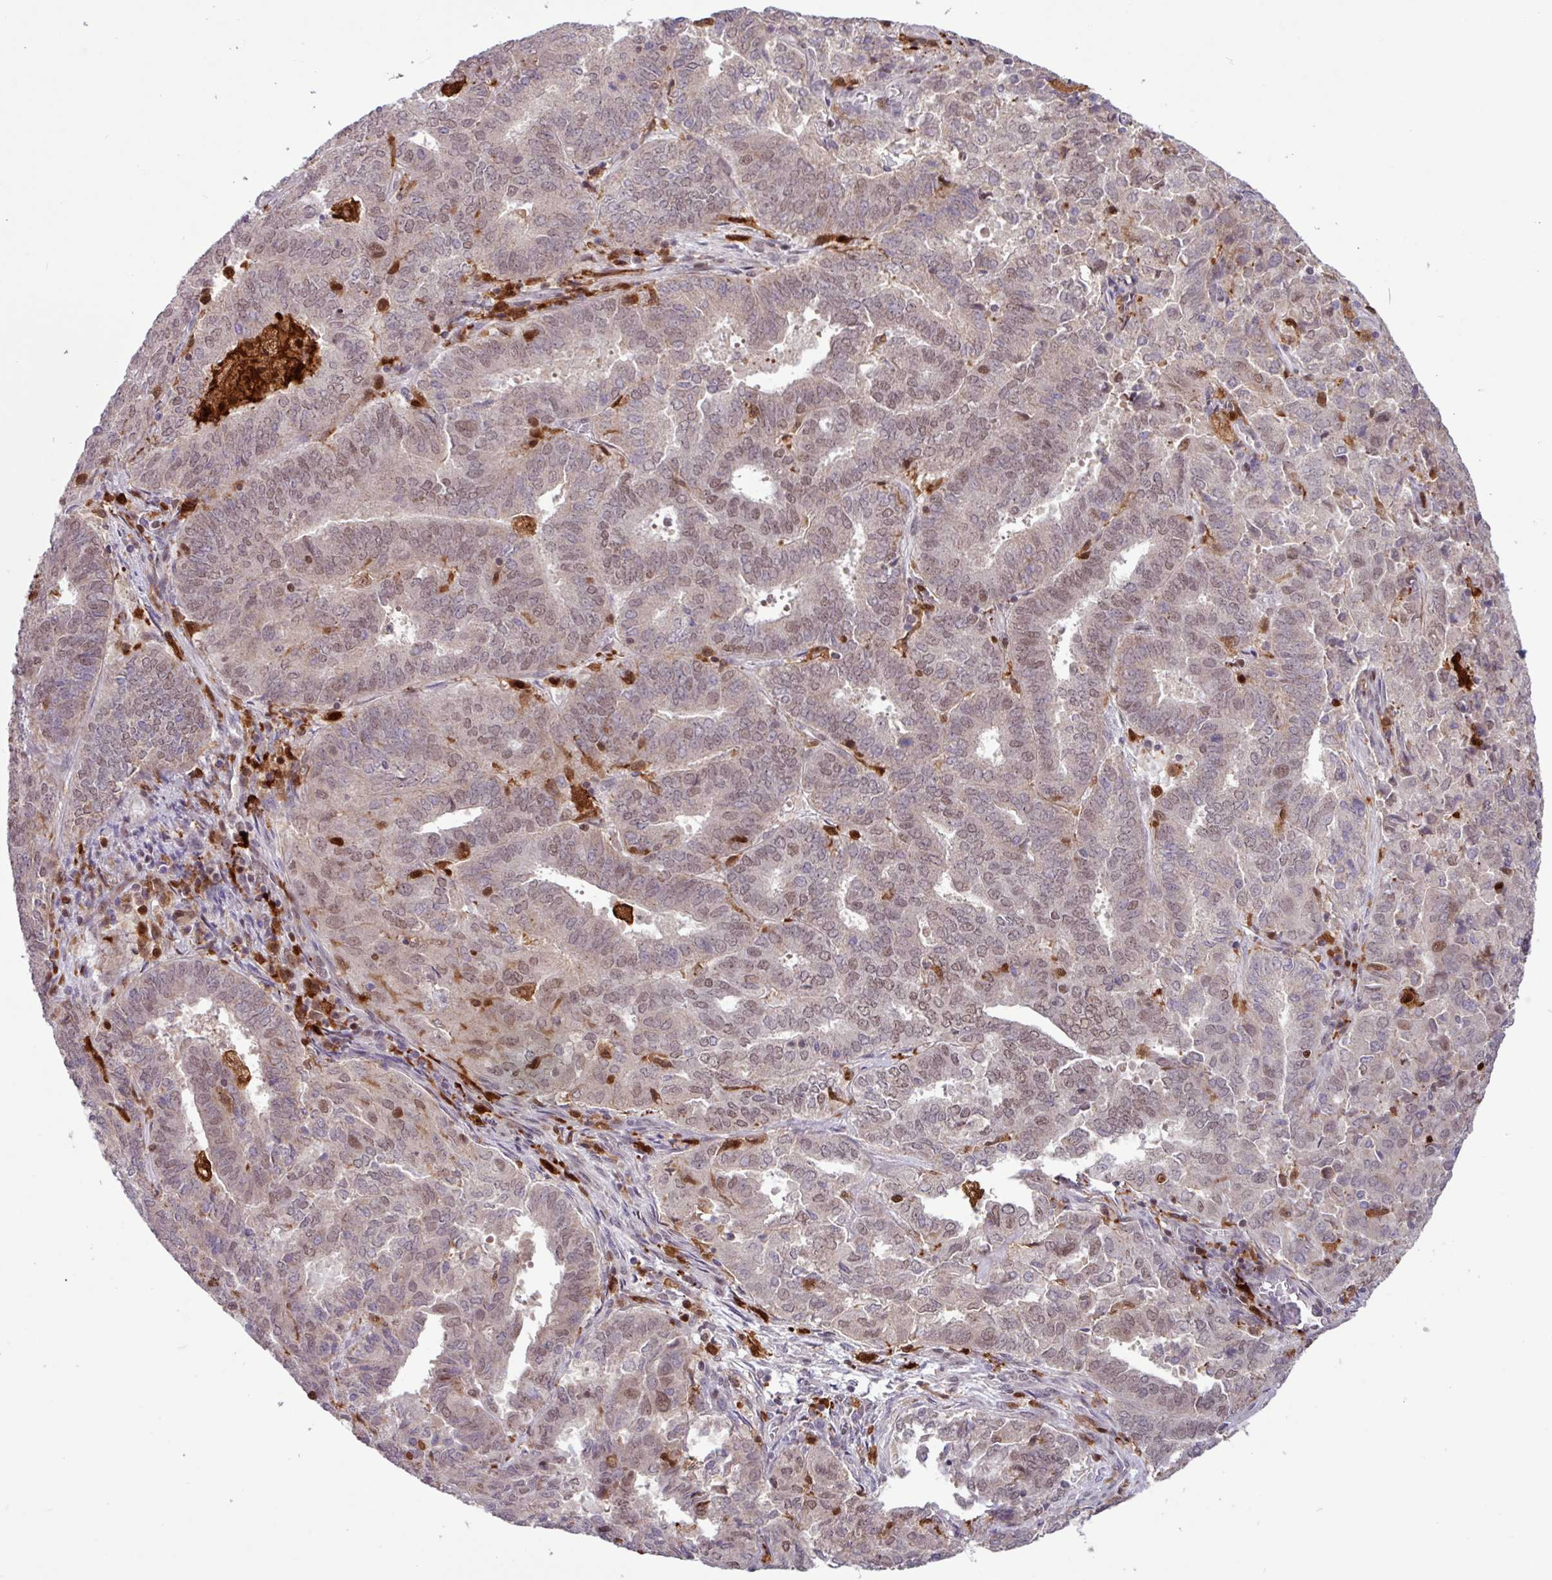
{"staining": {"intensity": "weak", "quantity": "25%-75%", "location": "nuclear"}, "tissue": "endometrial cancer", "cell_type": "Tumor cells", "image_type": "cancer", "snomed": [{"axis": "morphology", "description": "Adenocarcinoma, NOS"}, {"axis": "topography", "description": "Endometrium"}], "caption": "About 25%-75% of tumor cells in human adenocarcinoma (endometrial) exhibit weak nuclear protein staining as visualized by brown immunohistochemical staining.", "gene": "BRD3", "patient": {"sex": "female", "age": 72}}